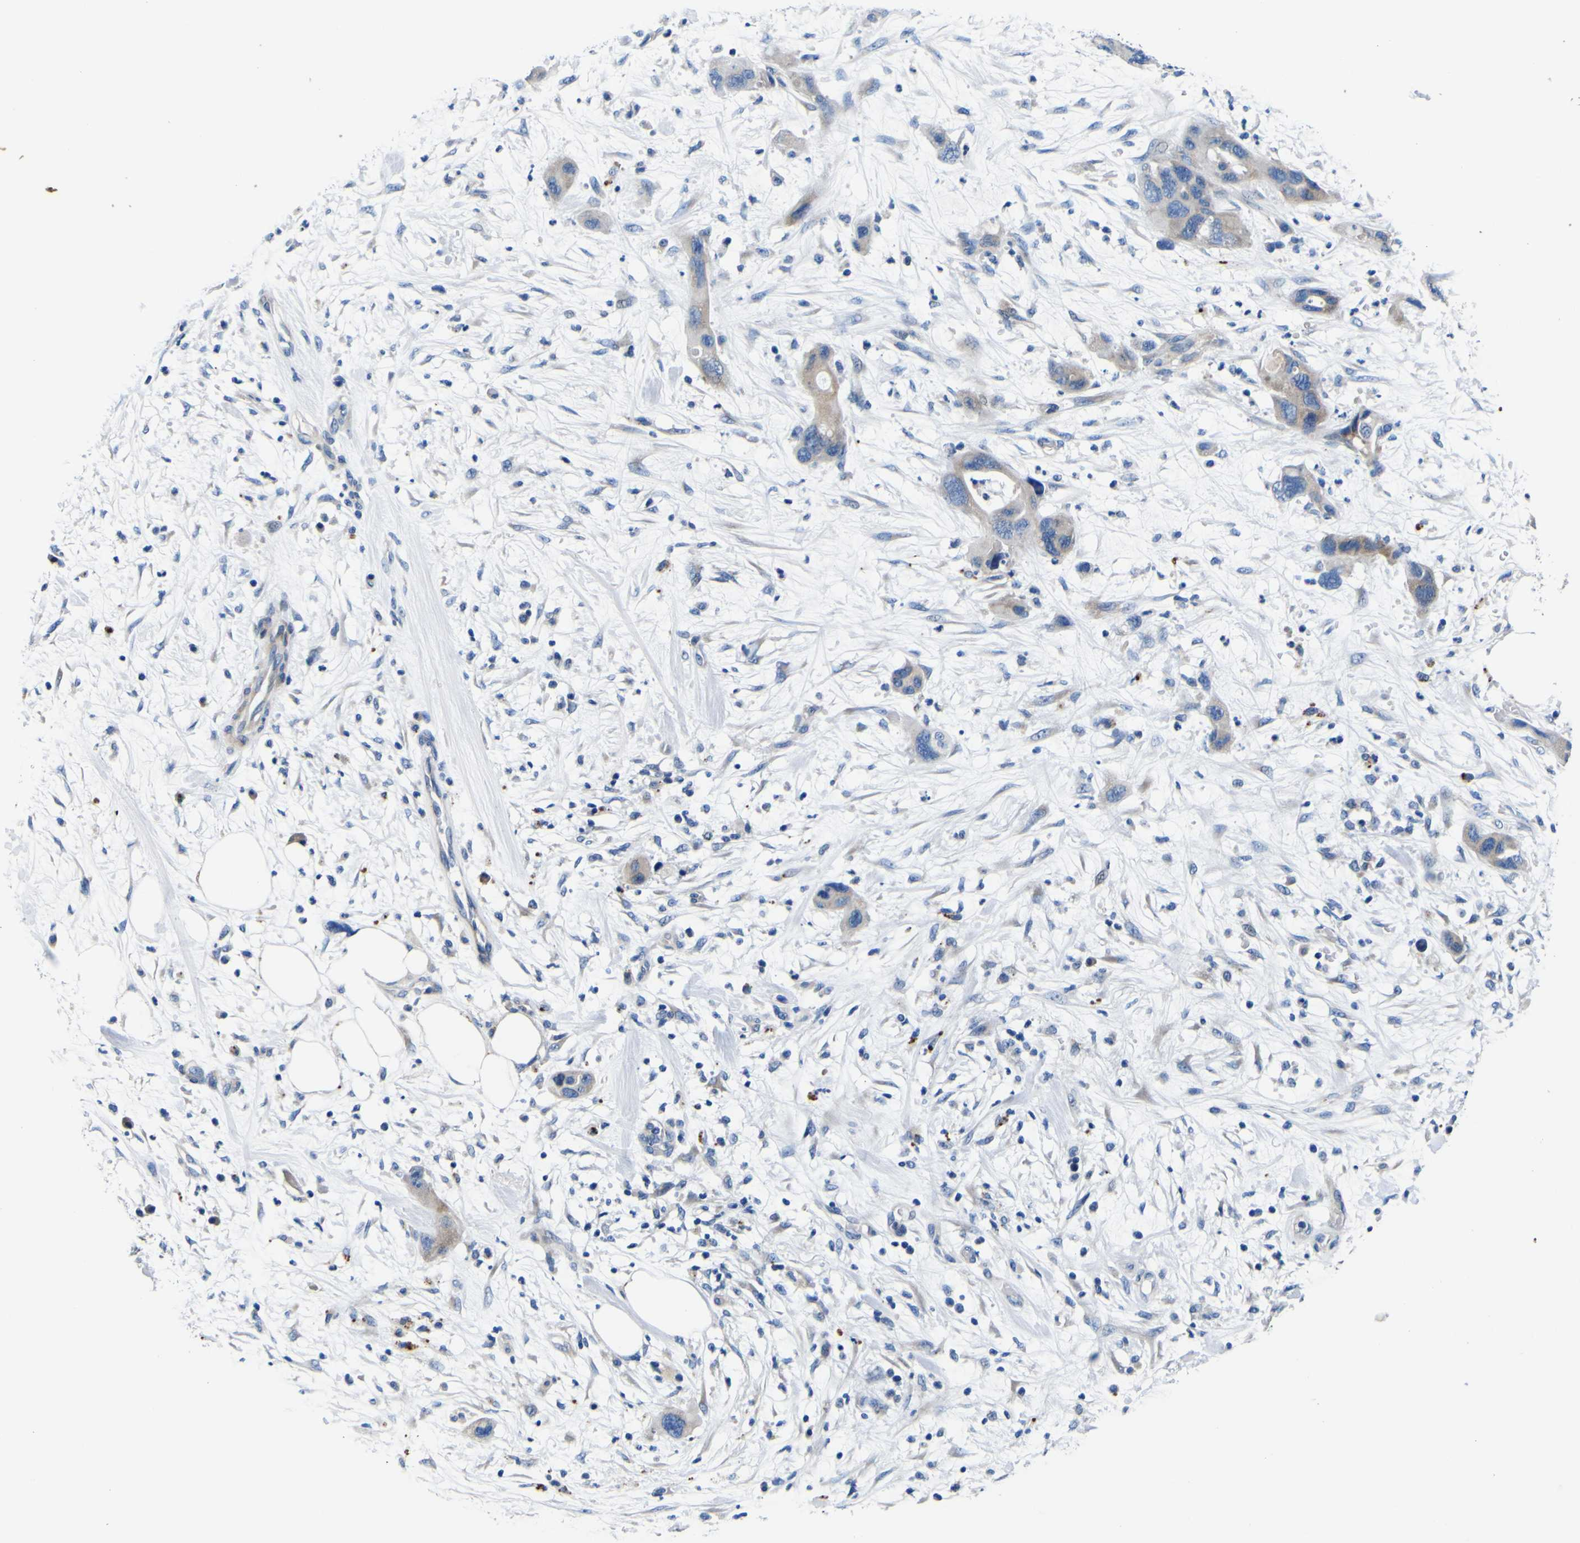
{"staining": {"intensity": "weak", "quantity": ">75%", "location": "cytoplasmic/membranous"}, "tissue": "pancreatic cancer", "cell_type": "Tumor cells", "image_type": "cancer", "snomed": [{"axis": "morphology", "description": "Adenocarcinoma, NOS"}, {"axis": "topography", "description": "Pancreas"}], "caption": "This micrograph displays immunohistochemistry (IHC) staining of pancreatic adenocarcinoma, with low weak cytoplasmic/membranous positivity in approximately >75% of tumor cells.", "gene": "AGAP3", "patient": {"sex": "female", "age": 71}}